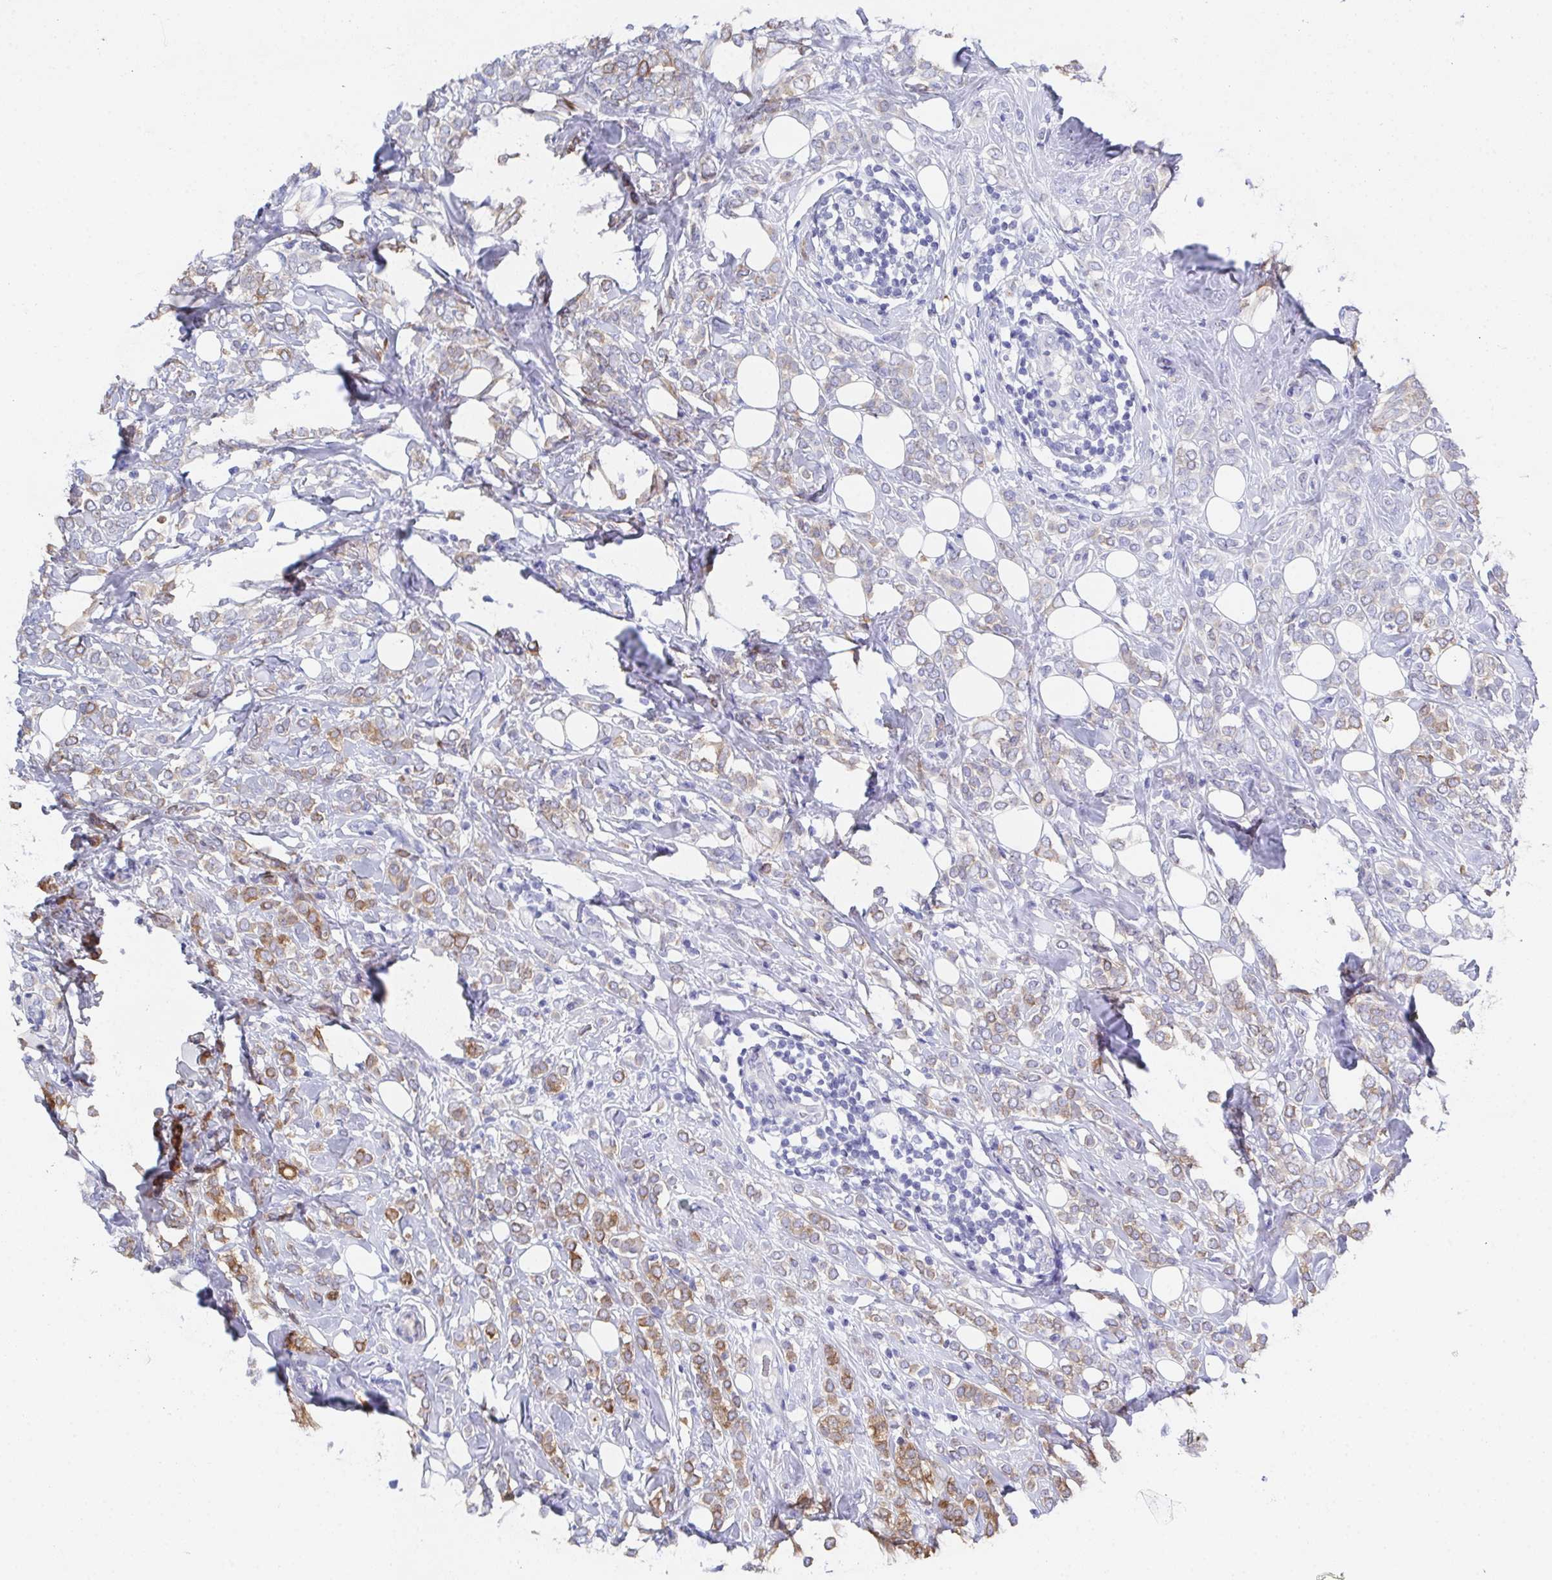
{"staining": {"intensity": "moderate", "quantity": "25%-75%", "location": "cytoplasmic/membranous"}, "tissue": "breast cancer", "cell_type": "Tumor cells", "image_type": "cancer", "snomed": [{"axis": "morphology", "description": "Lobular carcinoma"}, {"axis": "topography", "description": "Breast"}], "caption": "Breast cancer (lobular carcinoma) stained with a protein marker displays moderate staining in tumor cells.", "gene": "SSC4D", "patient": {"sex": "female", "age": 49}}